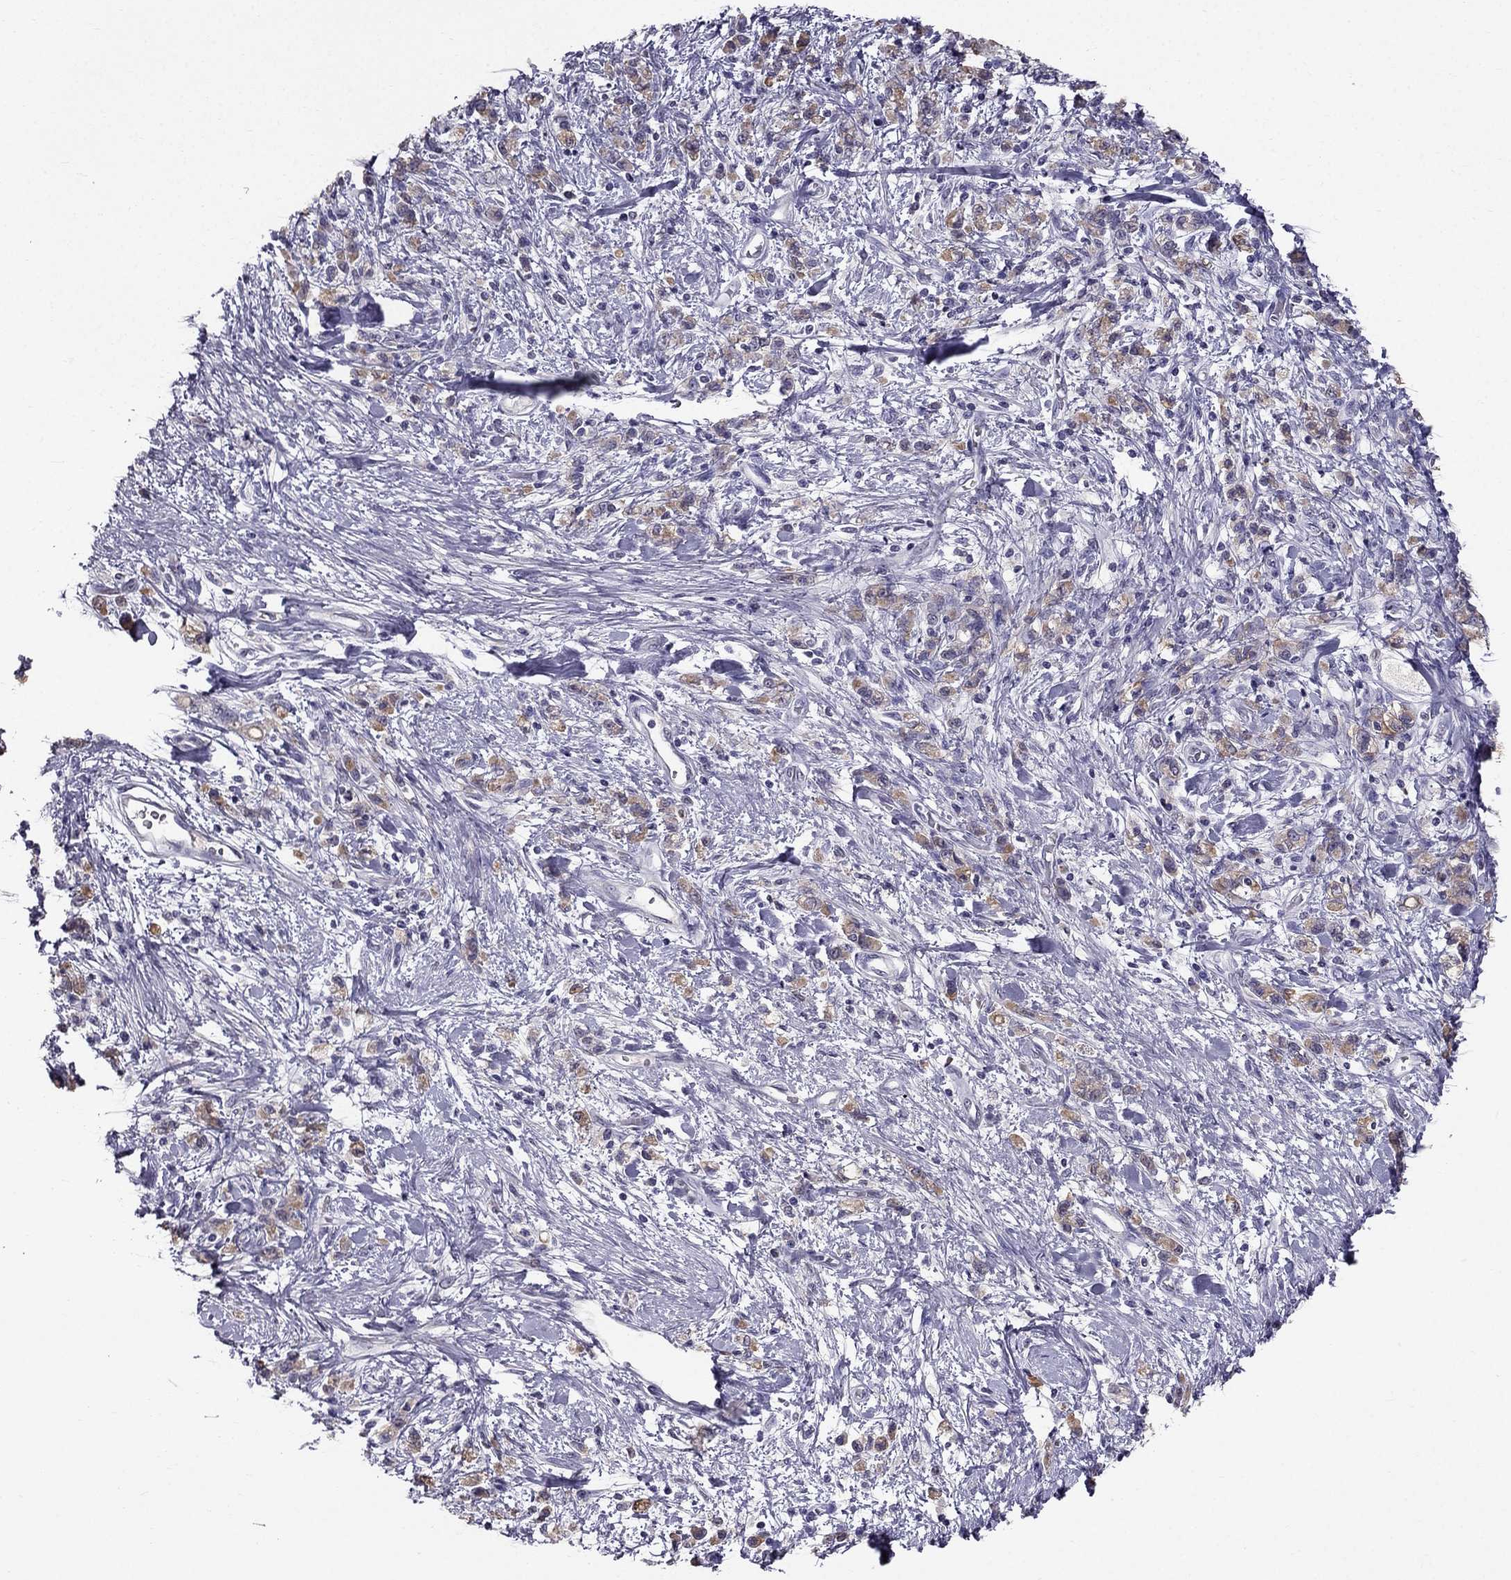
{"staining": {"intensity": "weak", "quantity": "25%-75%", "location": "cytoplasmic/membranous"}, "tissue": "stomach cancer", "cell_type": "Tumor cells", "image_type": "cancer", "snomed": [{"axis": "morphology", "description": "Adenocarcinoma, NOS"}, {"axis": "topography", "description": "Stomach"}], "caption": "Protein staining reveals weak cytoplasmic/membranous staining in approximately 25%-75% of tumor cells in stomach cancer.", "gene": "SCG5", "patient": {"sex": "male", "age": 77}}